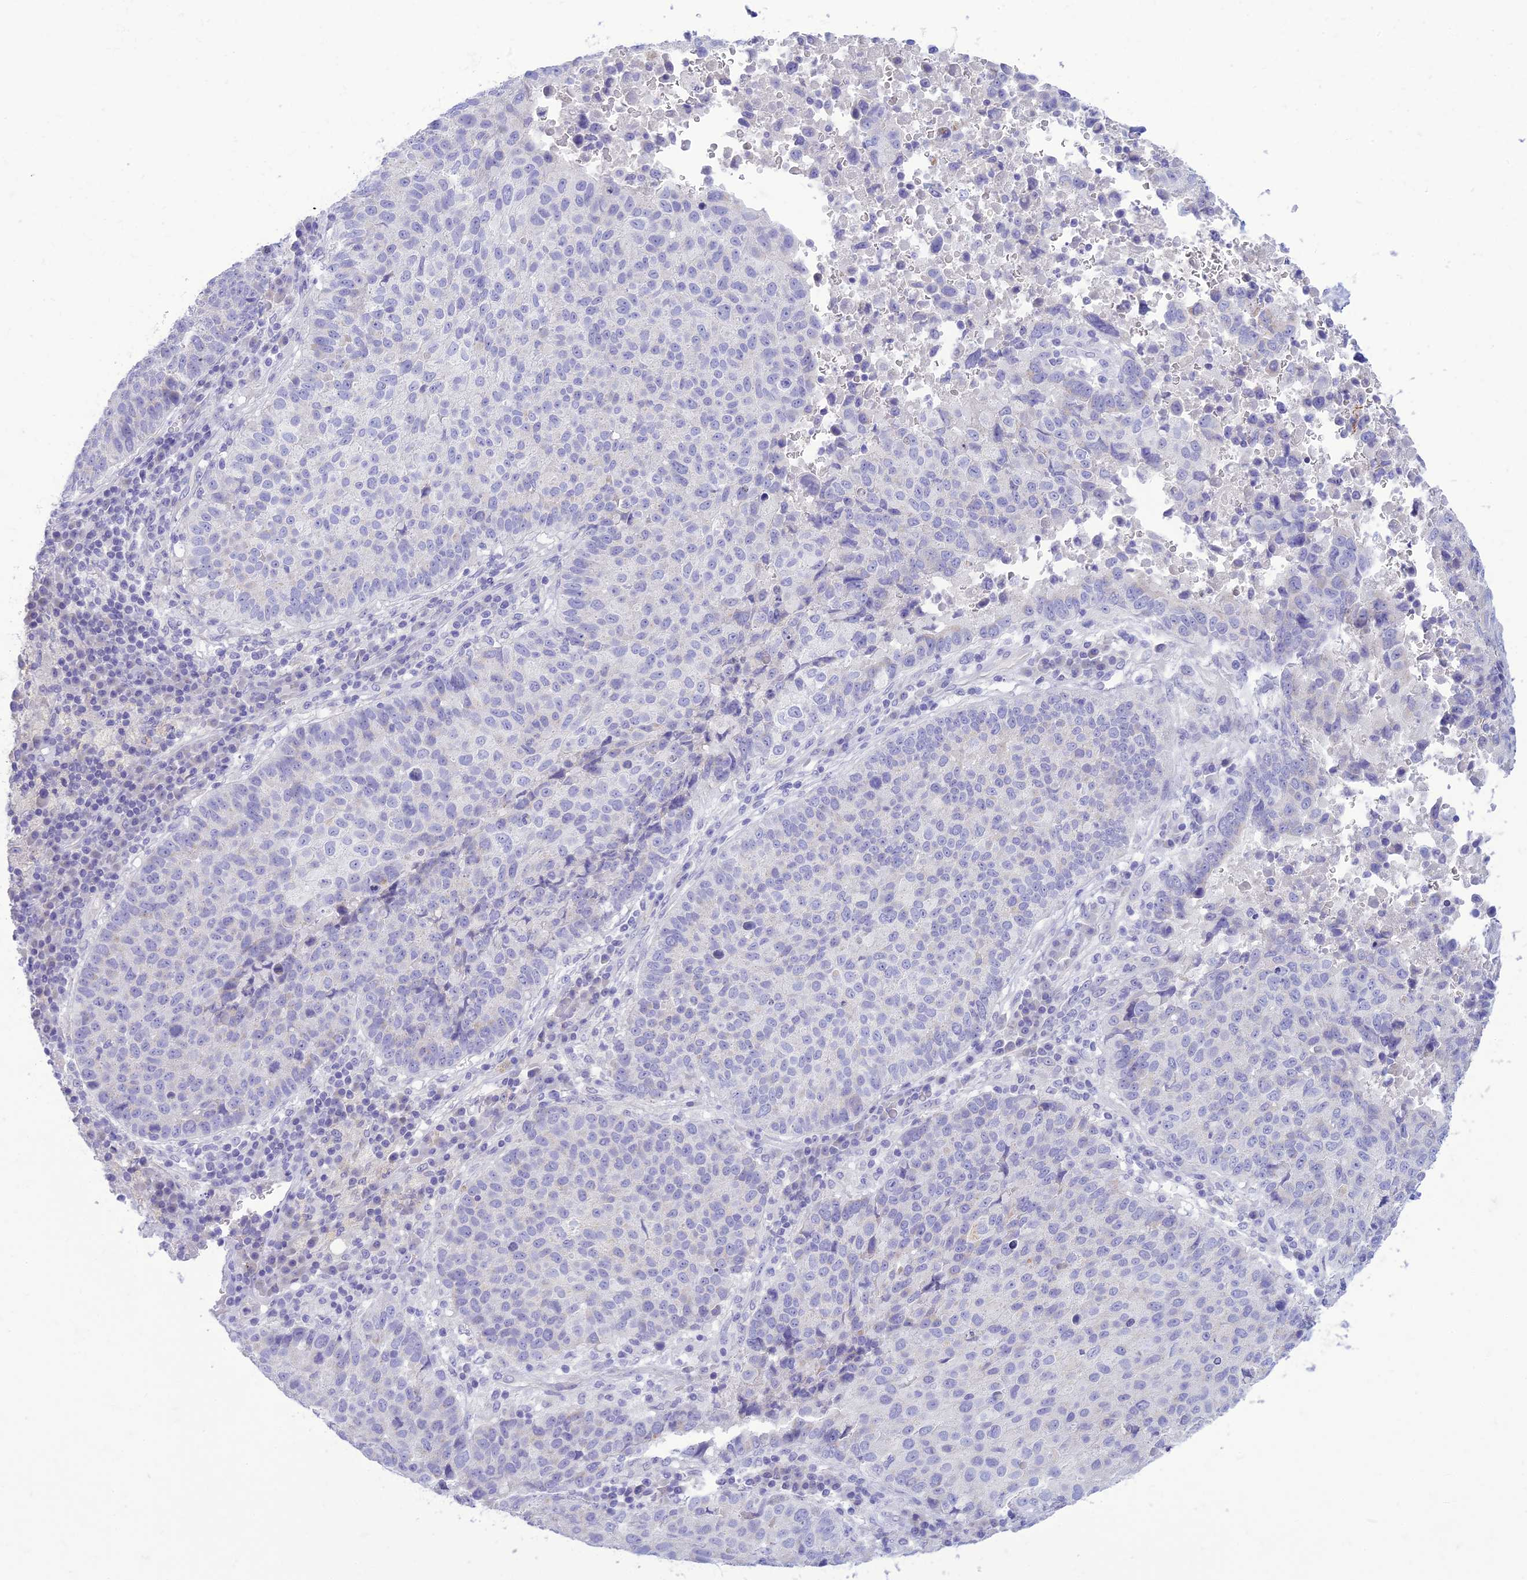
{"staining": {"intensity": "negative", "quantity": "none", "location": "none"}, "tissue": "lung cancer", "cell_type": "Tumor cells", "image_type": "cancer", "snomed": [{"axis": "morphology", "description": "Squamous cell carcinoma, NOS"}, {"axis": "topography", "description": "Lung"}], "caption": "Immunohistochemistry (IHC) histopathology image of neoplastic tissue: lung cancer (squamous cell carcinoma) stained with DAB shows no significant protein positivity in tumor cells.", "gene": "DHDH", "patient": {"sex": "male", "age": 73}}